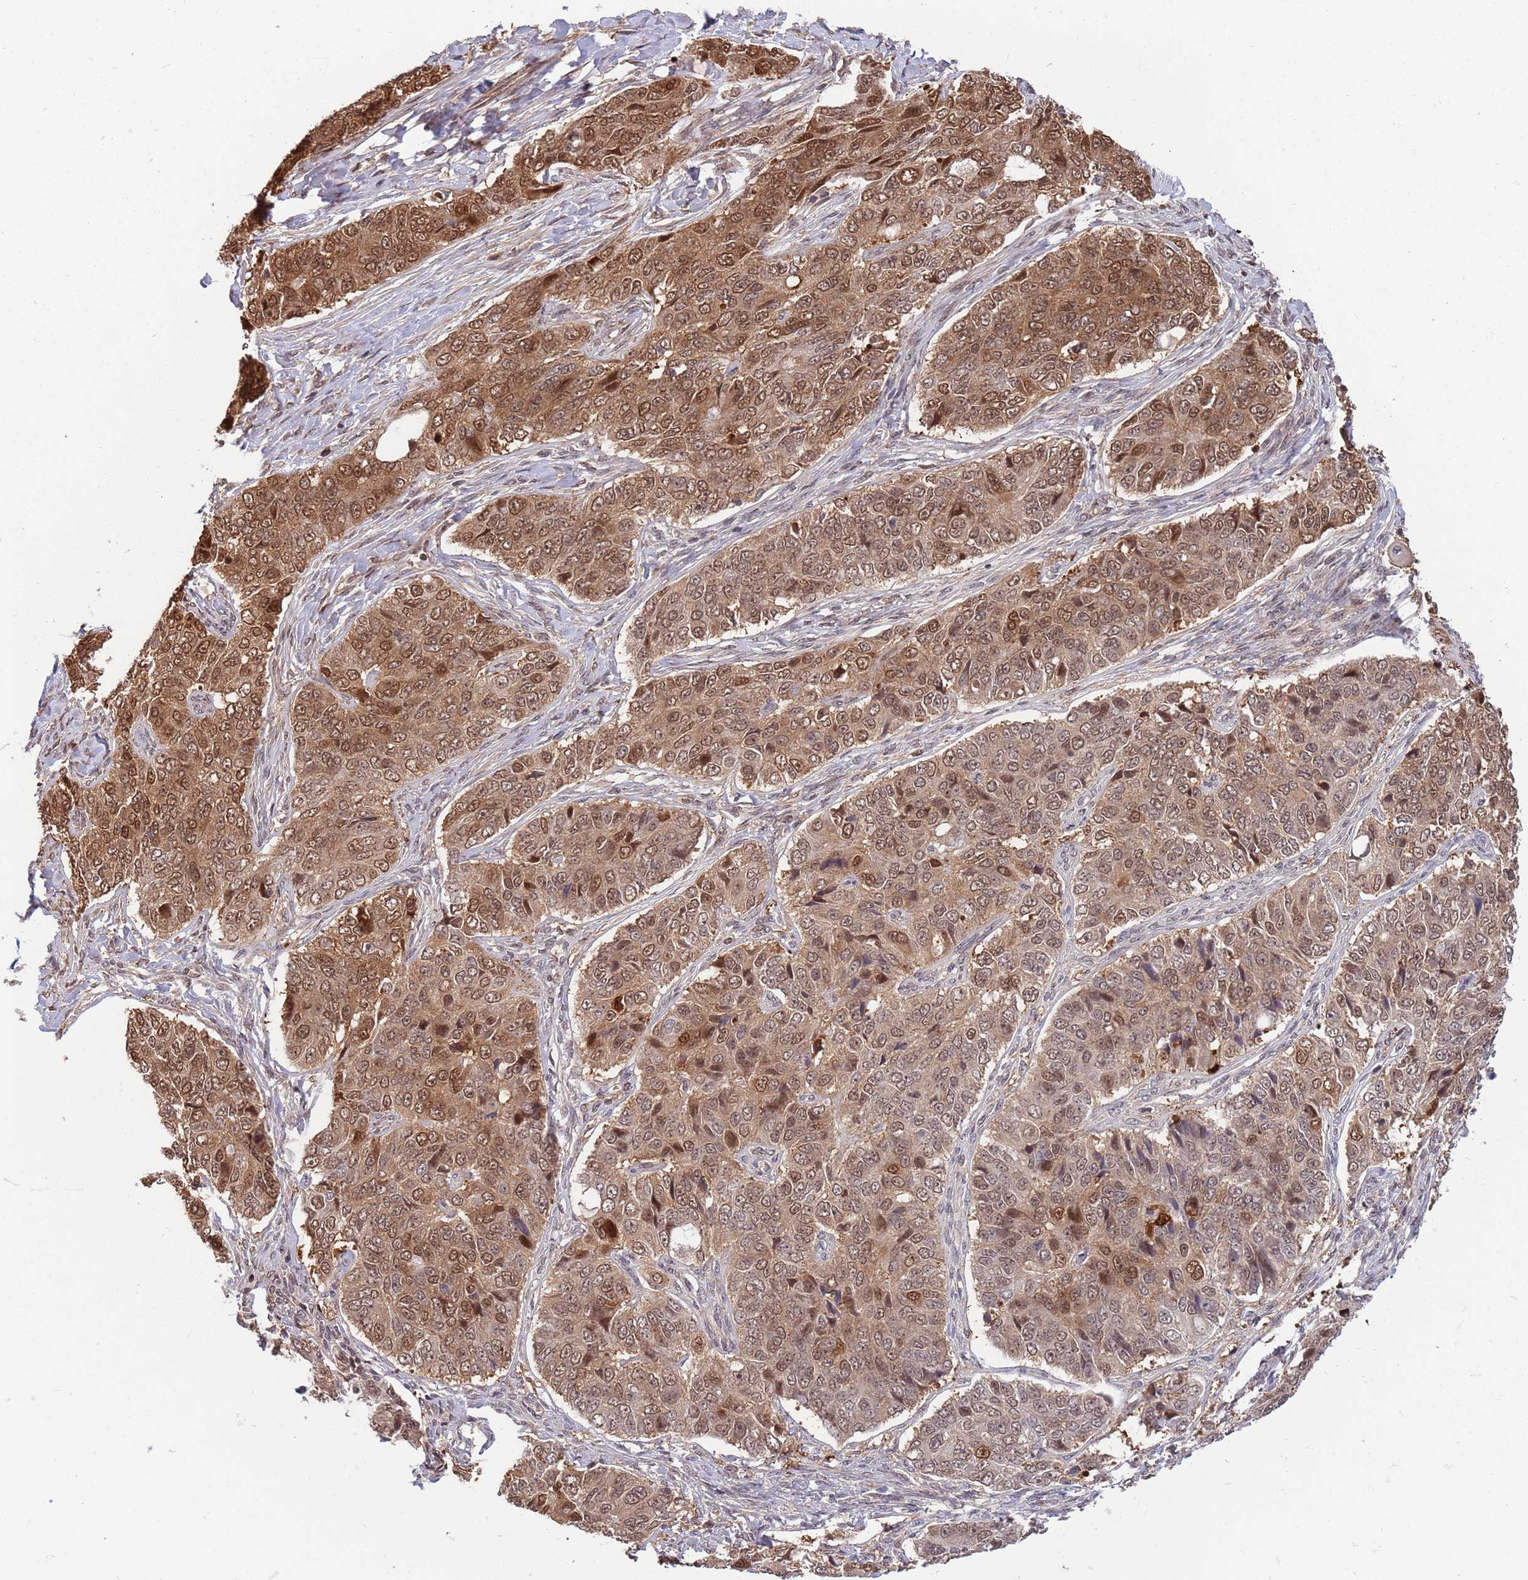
{"staining": {"intensity": "strong", "quantity": ">75%", "location": "cytoplasmic/membranous,nuclear"}, "tissue": "ovarian cancer", "cell_type": "Tumor cells", "image_type": "cancer", "snomed": [{"axis": "morphology", "description": "Carcinoma, endometroid"}, {"axis": "topography", "description": "Ovary"}], "caption": "Immunohistochemistry photomicrograph of neoplastic tissue: human ovarian endometroid carcinoma stained using immunohistochemistry (IHC) reveals high levels of strong protein expression localized specifically in the cytoplasmic/membranous and nuclear of tumor cells, appearing as a cytoplasmic/membranous and nuclear brown color.", "gene": "SALL1", "patient": {"sex": "female", "age": 51}}